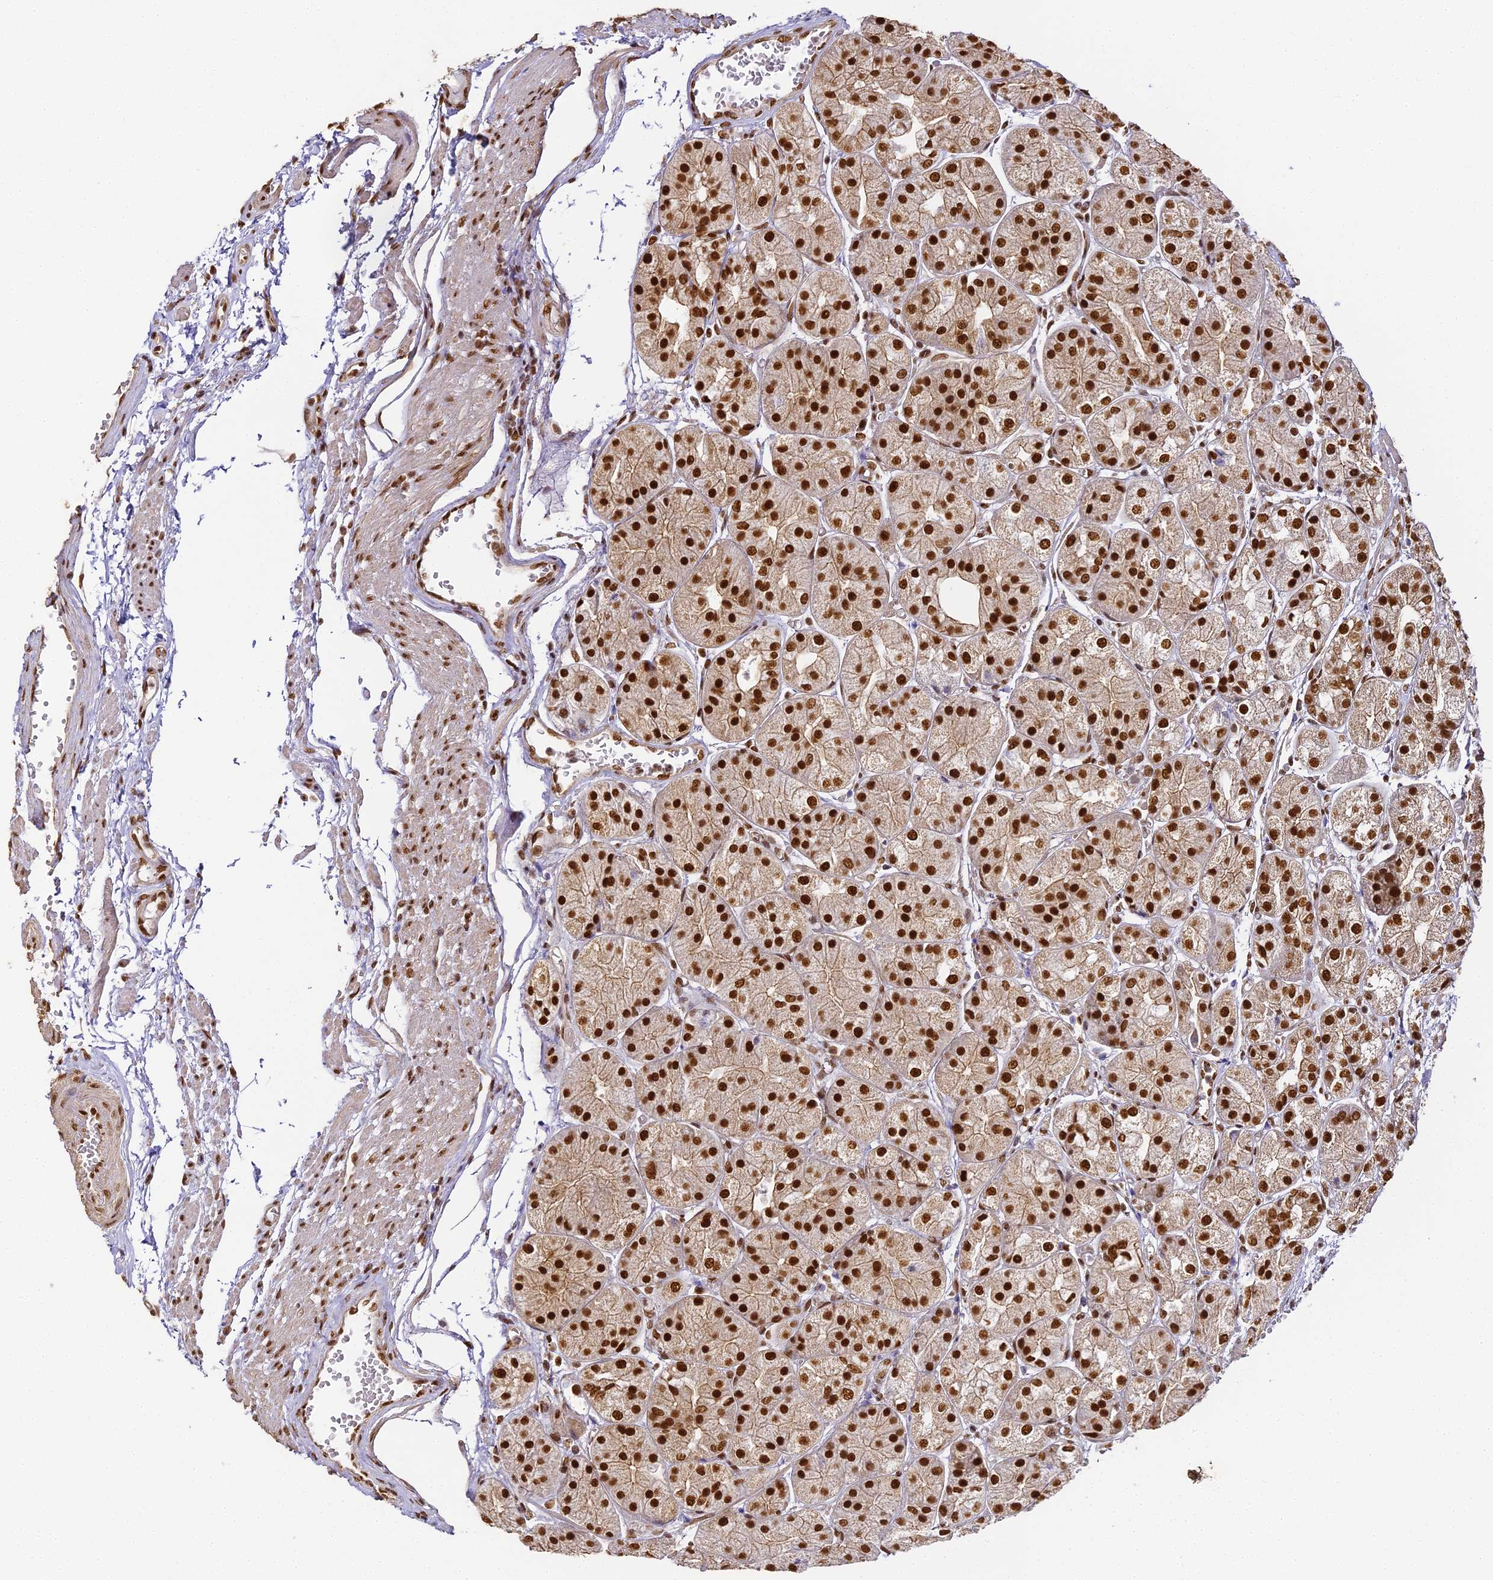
{"staining": {"intensity": "strong", "quantity": ">75%", "location": "cytoplasmic/membranous,nuclear"}, "tissue": "stomach", "cell_type": "Glandular cells", "image_type": "normal", "snomed": [{"axis": "morphology", "description": "Normal tissue, NOS"}, {"axis": "topography", "description": "Stomach, upper"}], "caption": "A brown stain shows strong cytoplasmic/membranous,nuclear staining of a protein in glandular cells of benign human stomach.", "gene": "HNRNPA1", "patient": {"sex": "male", "age": 72}}